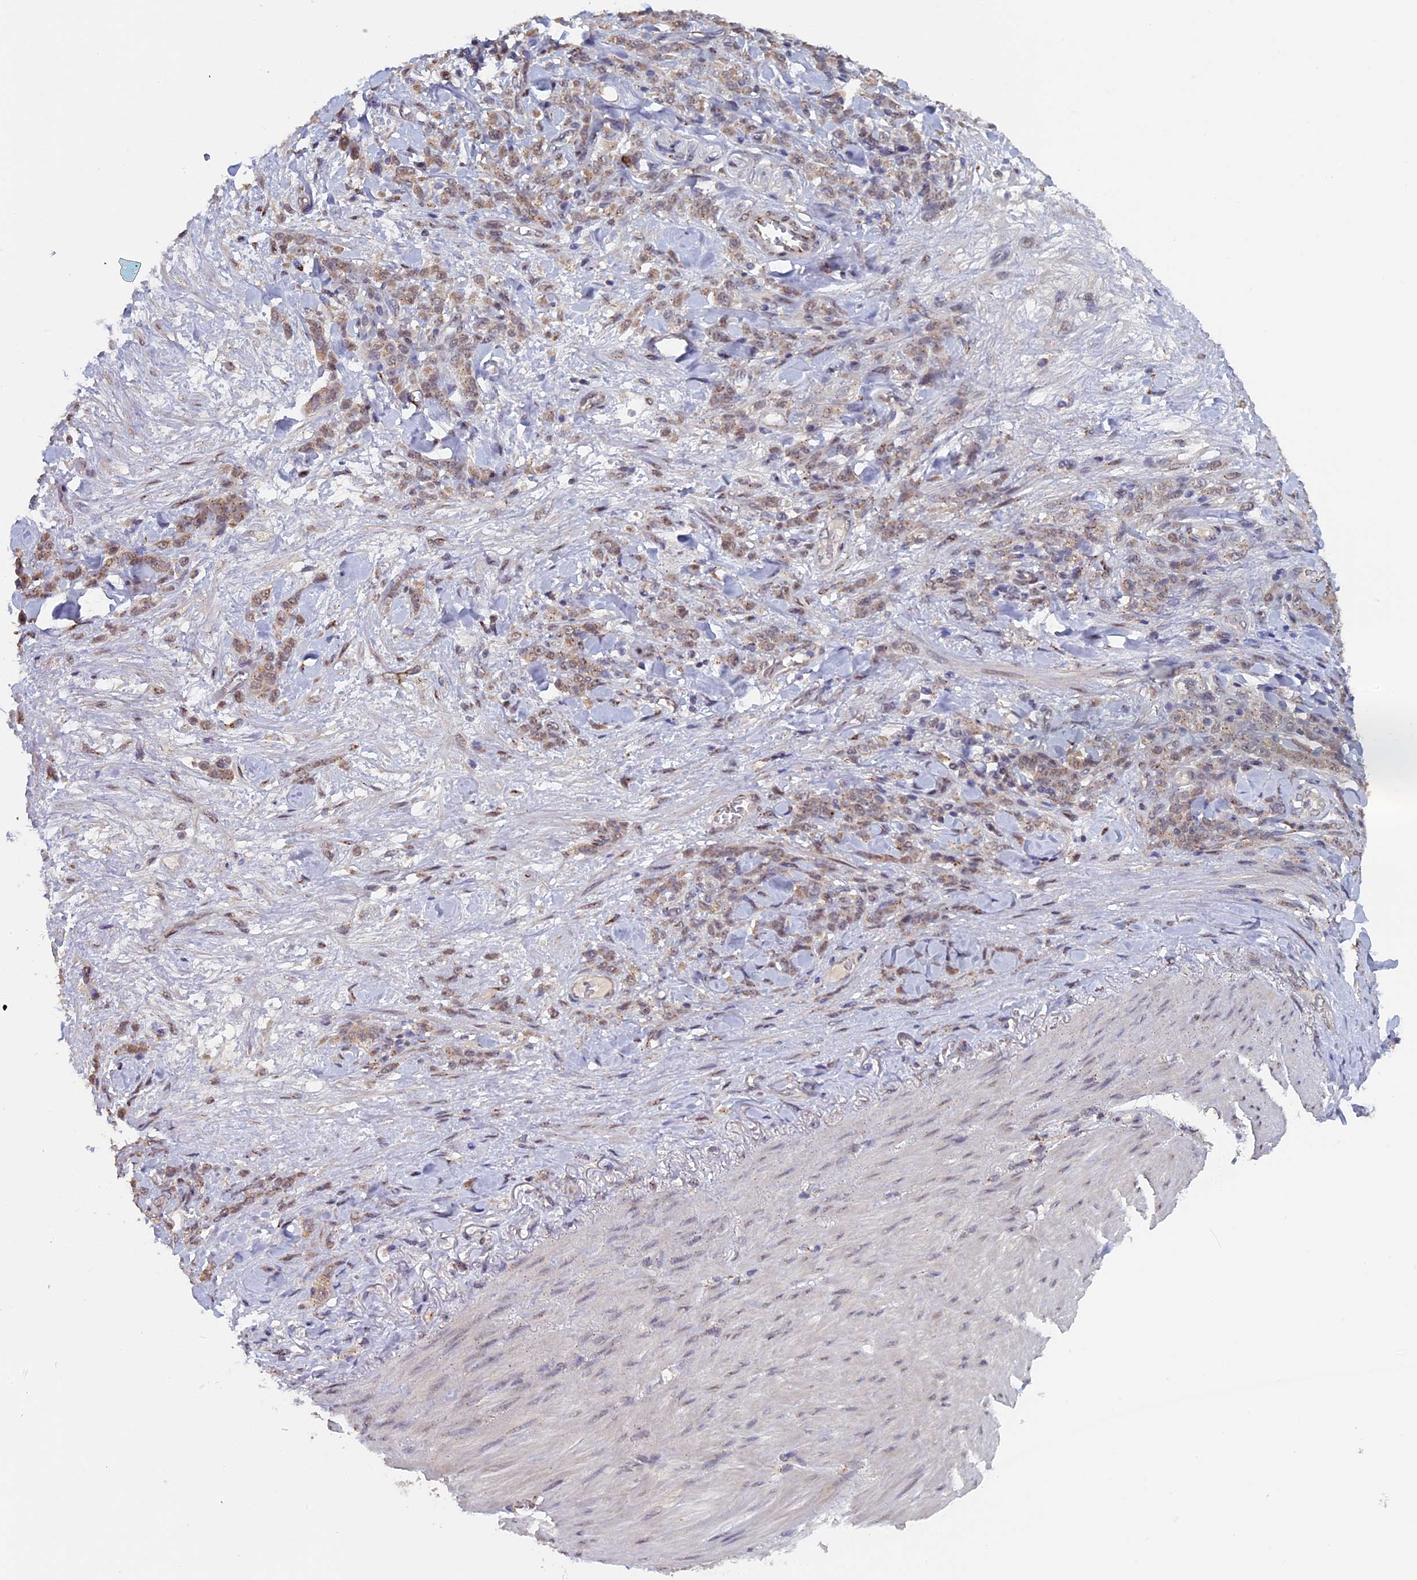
{"staining": {"intensity": "weak", "quantity": ">75%", "location": "cytoplasmic/membranous,nuclear"}, "tissue": "stomach cancer", "cell_type": "Tumor cells", "image_type": "cancer", "snomed": [{"axis": "morphology", "description": "Normal tissue, NOS"}, {"axis": "morphology", "description": "Adenocarcinoma, NOS"}, {"axis": "topography", "description": "Stomach"}], "caption": "Protein expression analysis of stomach adenocarcinoma demonstrates weak cytoplasmic/membranous and nuclear positivity in approximately >75% of tumor cells.", "gene": "PIGQ", "patient": {"sex": "male", "age": 82}}